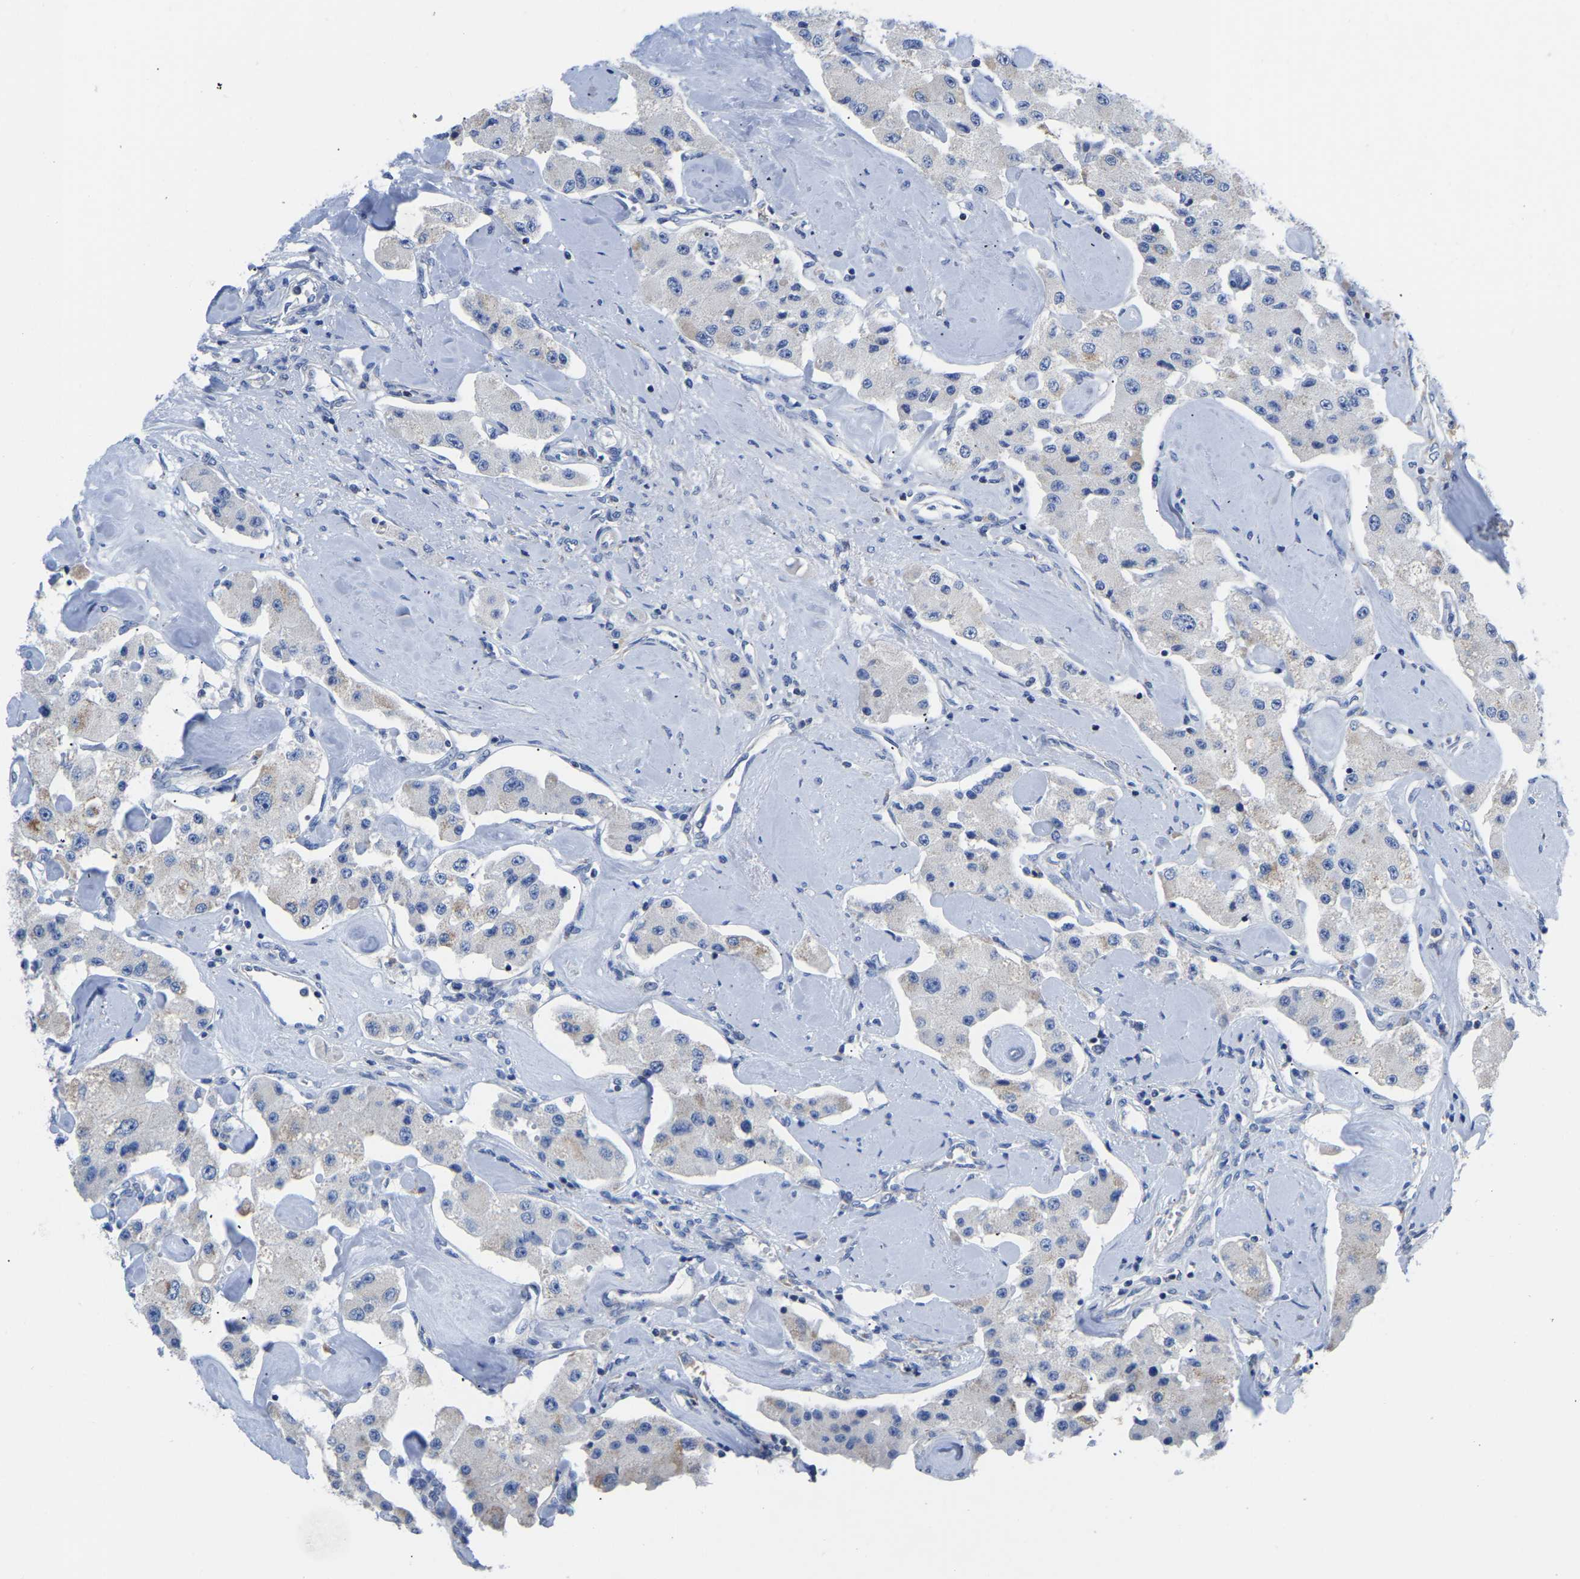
{"staining": {"intensity": "negative", "quantity": "none", "location": "none"}, "tissue": "carcinoid", "cell_type": "Tumor cells", "image_type": "cancer", "snomed": [{"axis": "morphology", "description": "Carcinoid, malignant, NOS"}, {"axis": "topography", "description": "Pancreas"}], "caption": "A high-resolution histopathology image shows IHC staining of carcinoid, which displays no significant staining in tumor cells.", "gene": "ETFA", "patient": {"sex": "male", "age": 41}}